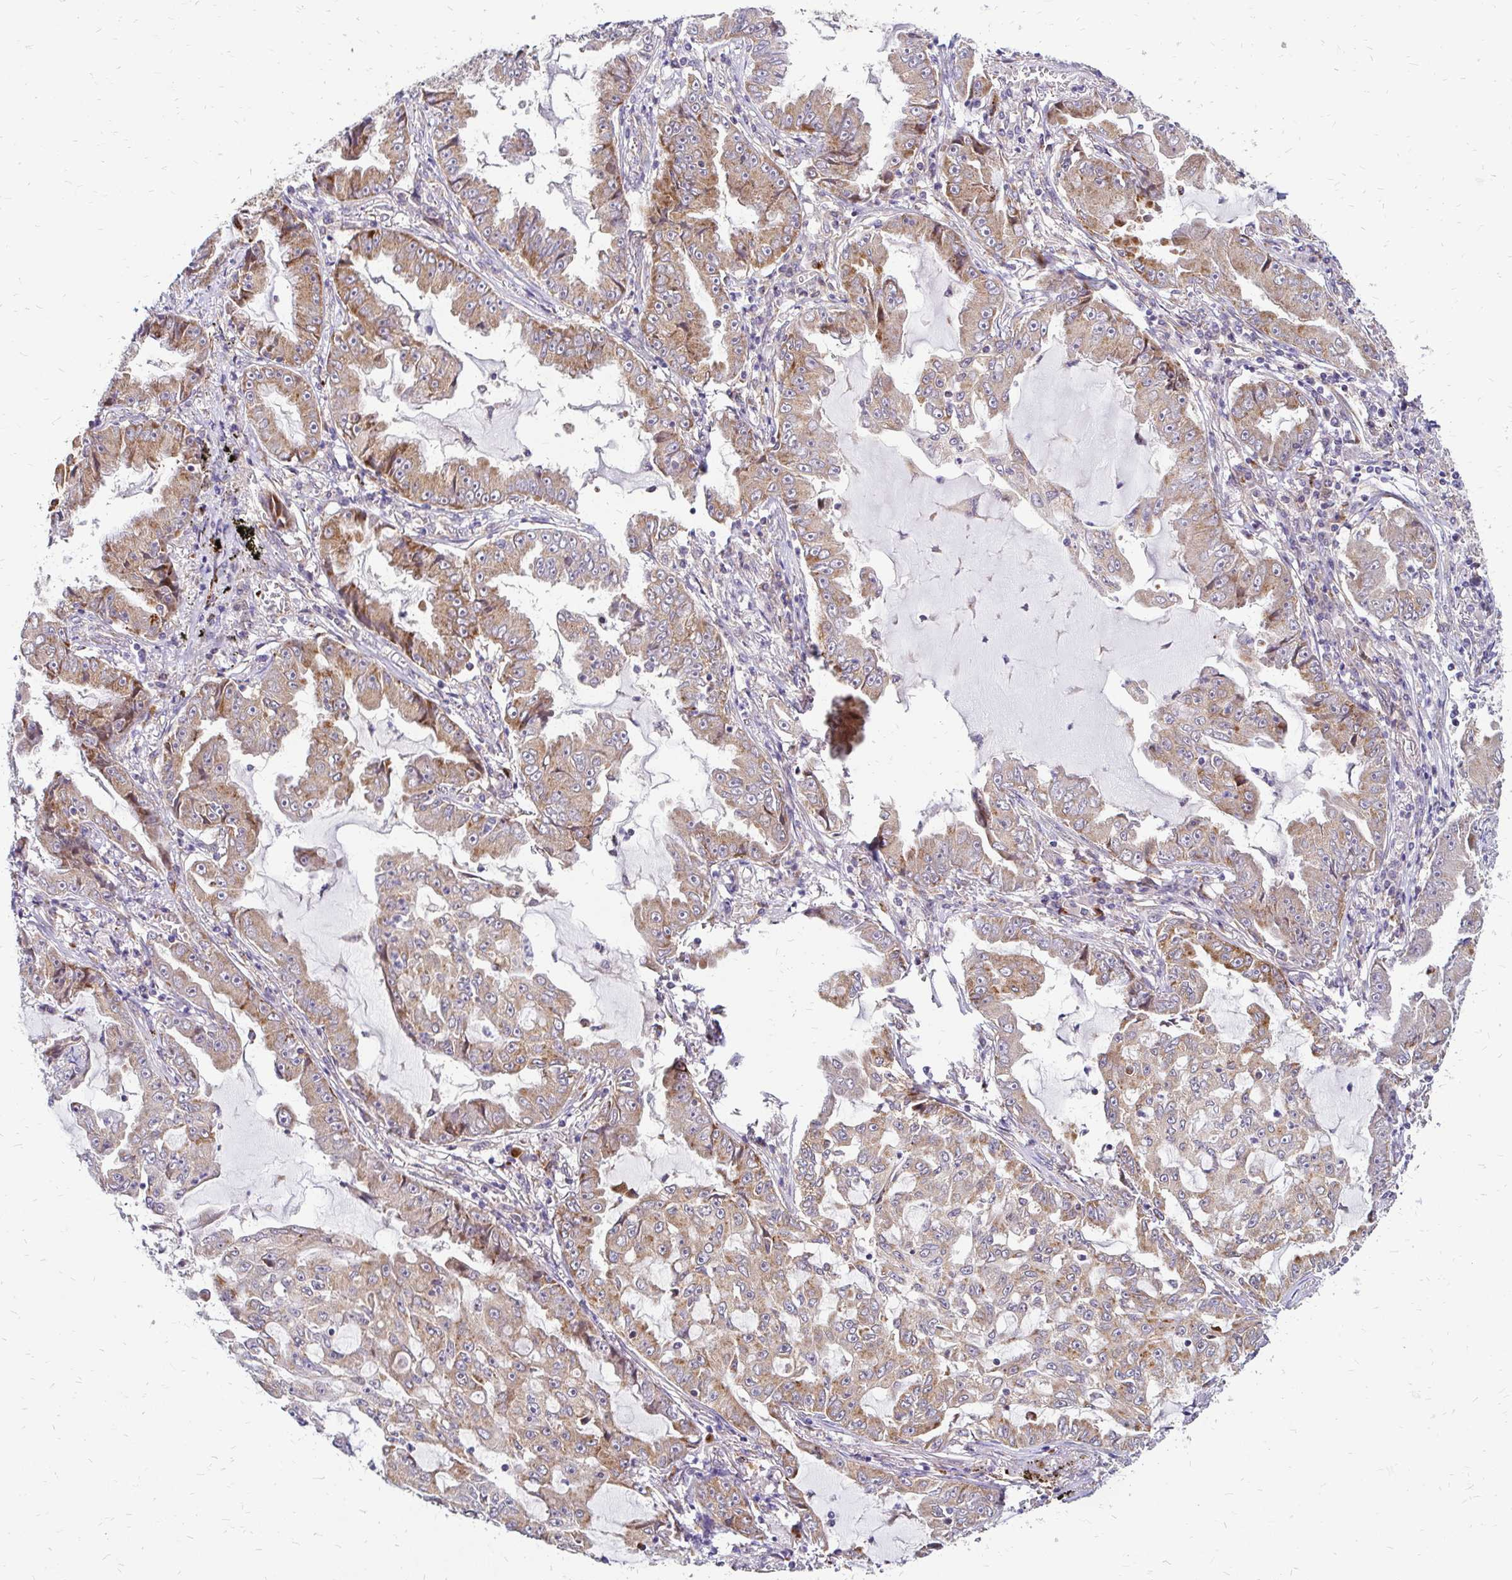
{"staining": {"intensity": "moderate", "quantity": "25%-75%", "location": "cytoplasmic/membranous"}, "tissue": "lung cancer", "cell_type": "Tumor cells", "image_type": "cancer", "snomed": [{"axis": "morphology", "description": "Adenocarcinoma, NOS"}, {"axis": "topography", "description": "Lung"}], "caption": "DAB (3,3'-diaminobenzidine) immunohistochemical staining of human lung cancer reveals moderate cytoplasmic/membranous protein positivity in approximately 25%-75% of tumor cells.", "gene": "IDUA", "patient": {"sex": "female", "age": 52}}